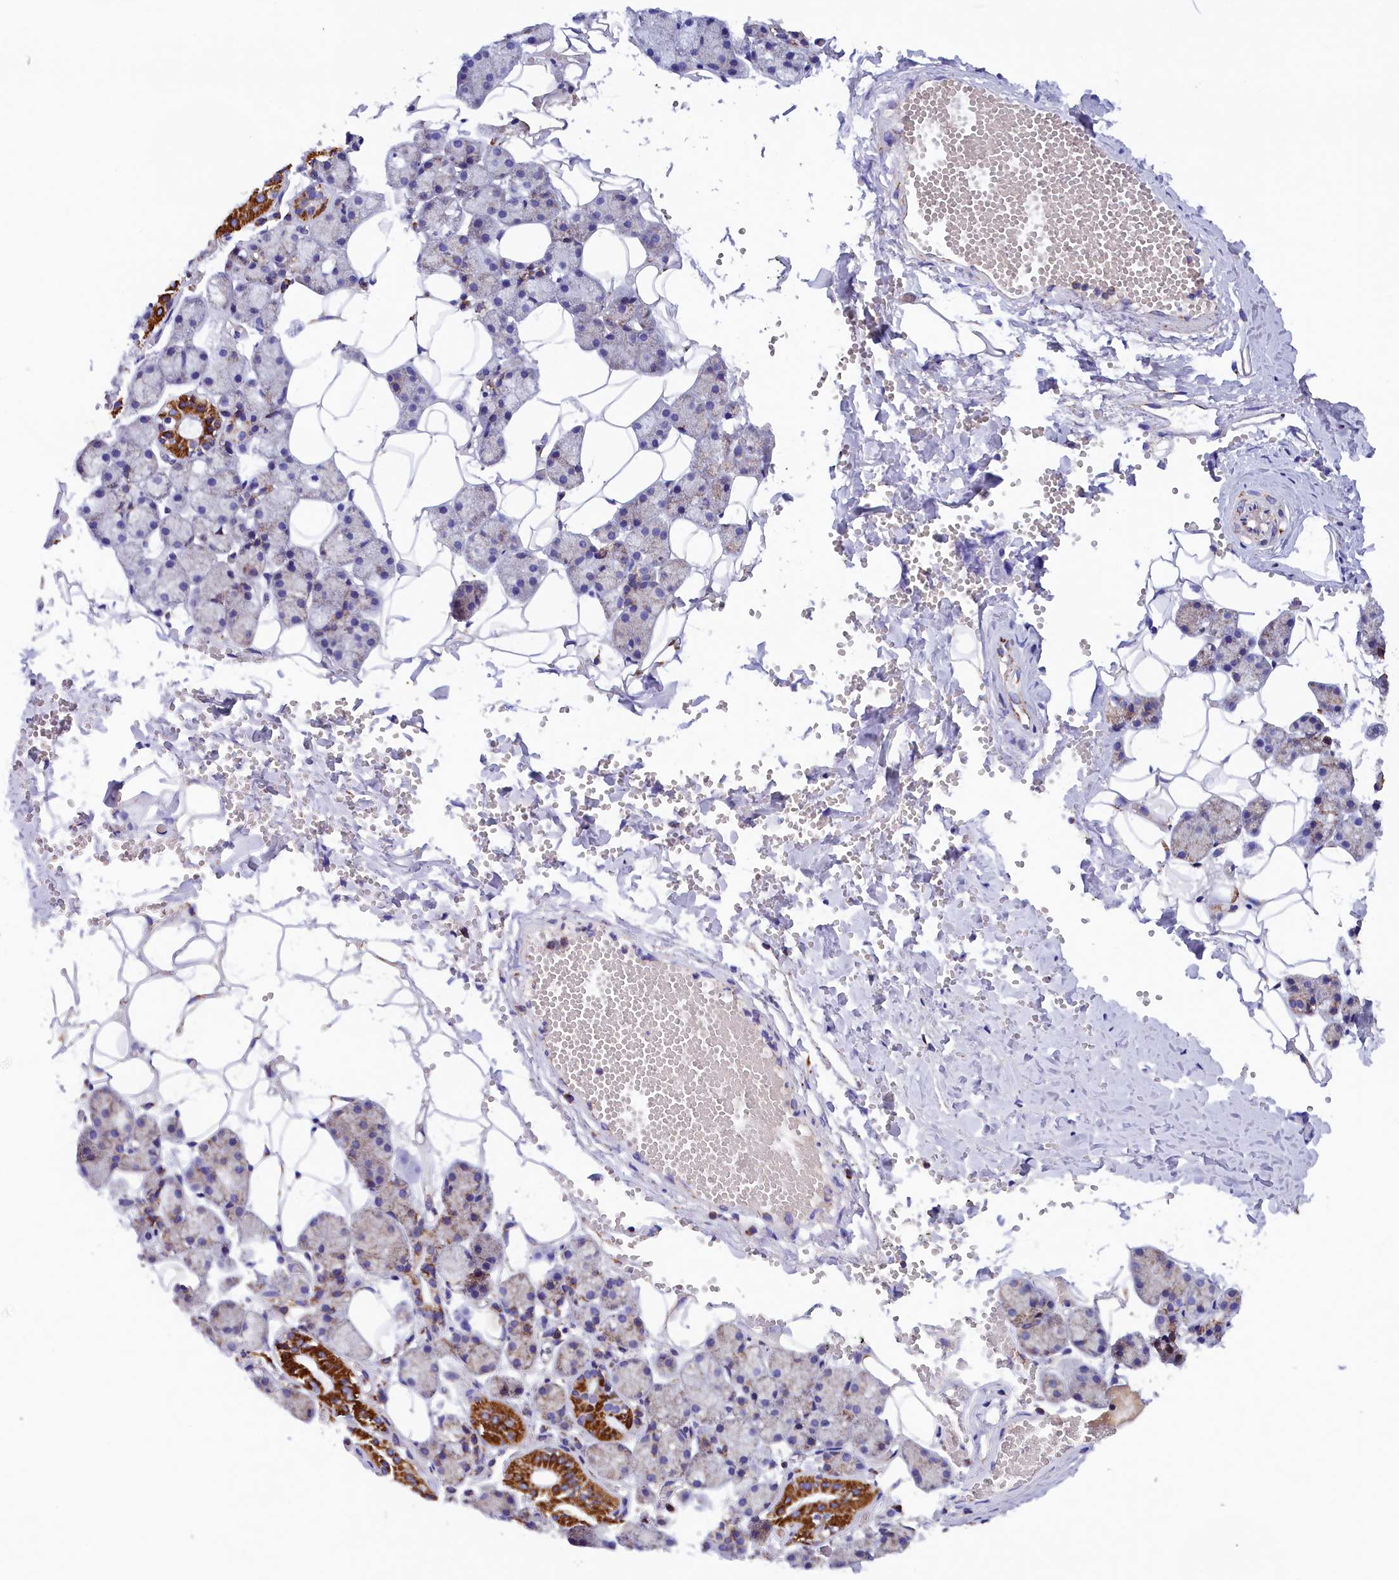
{"staining": {"intensity": "strong", "quantity": "<25%", "location": "cytoplasmic/membranous"}, "tissue": "salivary gland", "cell_type": "Glandular cells", "image_type": "normal", "snomed": [{"axis": "morphology", "description": "Normal tissue, NOS"}, {"axis": "topography", "description": "Salivary gland"}], "caption": "The photomicrograph shows a brown stain indicating the presence of a protein in the cytoplasmic/membranous of glandular cells in salivary gland.", "gene": "SLC39A3", "patient": {"sex": "female", "age": 33}}